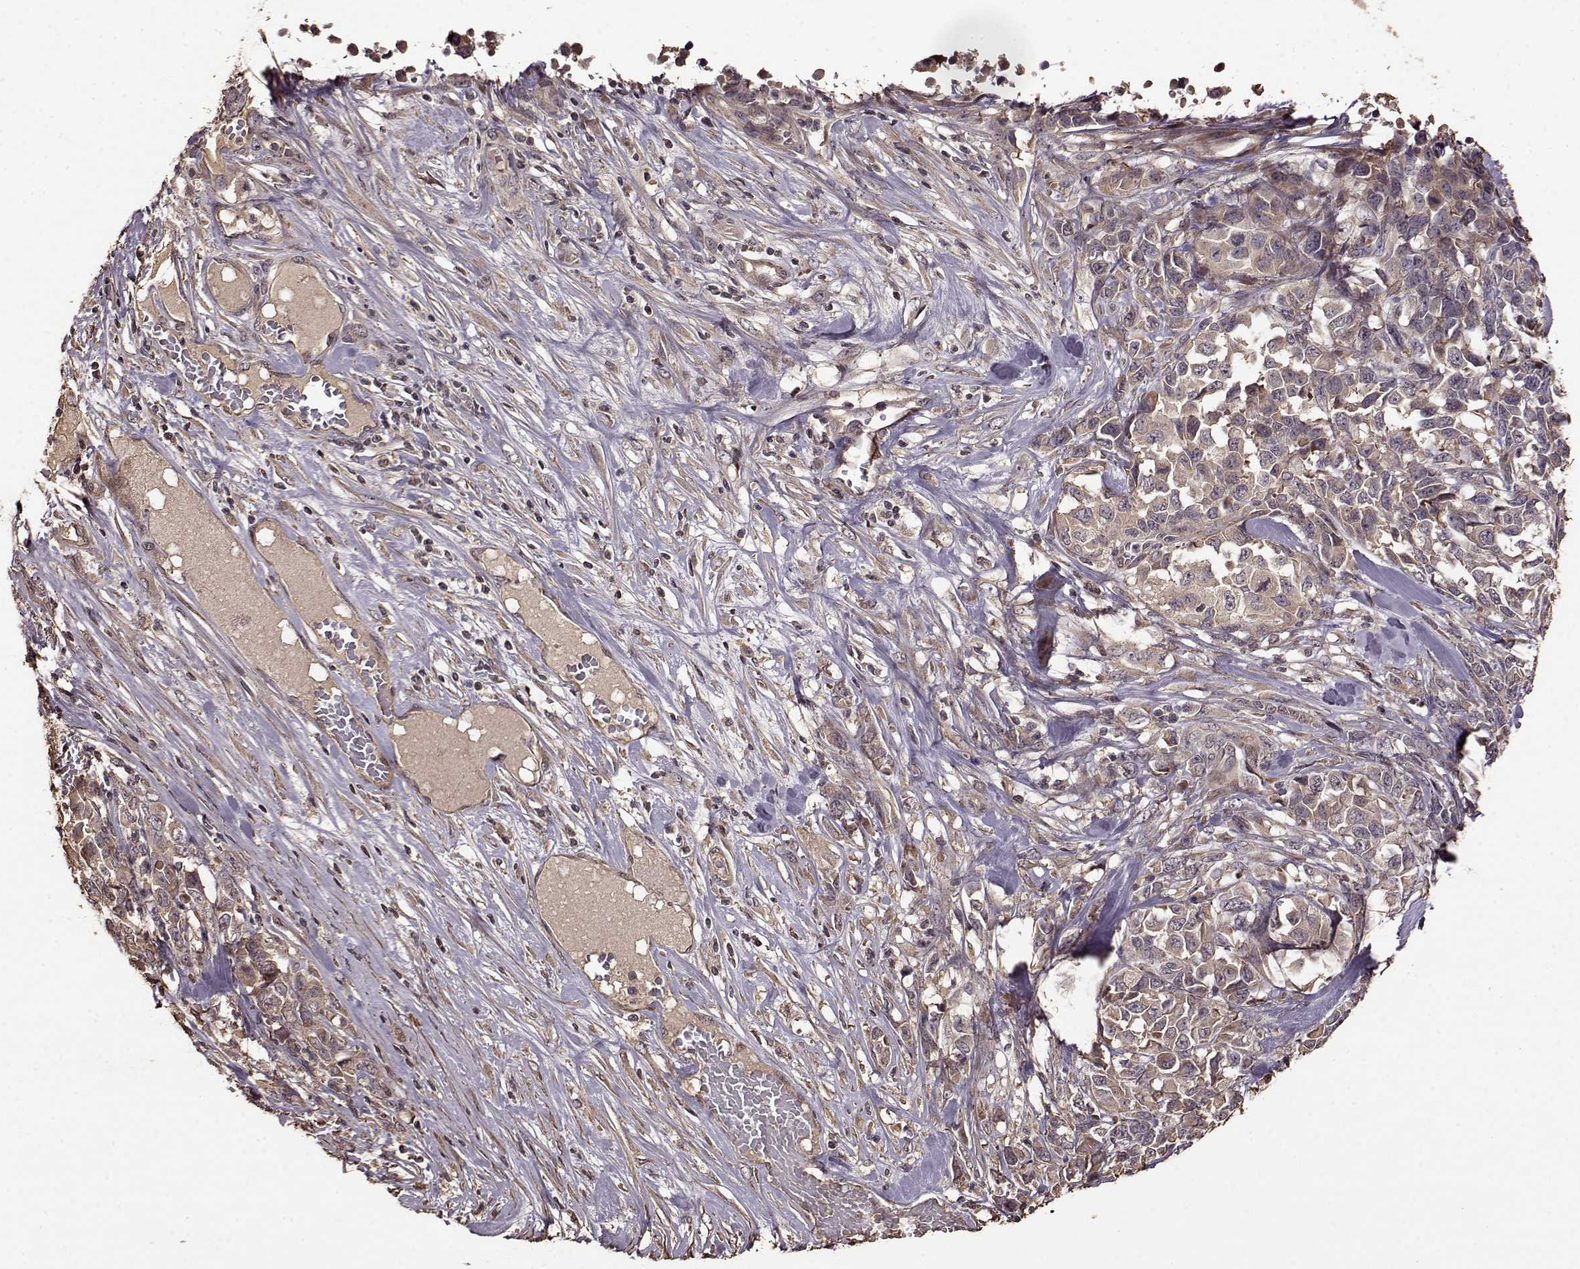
{"staining": {"intensity": "weak", "quantity": "25%-75%", "location": "cytoplasmic/membranous"}, "tissue": "melanoma", "cell_type": "Tumor cells", "image_type": "cancer", "snomed": [{"axis": "morphology", "description": "Malignant melanoma, Metastatic site"}, {"axis": "topography", "description": "Skin"}], "caption": "Brown immunohistochemical staining in human malignant melanoma (metastatic site) reveals weak cytoplasmic/membranous staining in approximately 25%-75% of tumor cells.", "gene": "FBXW11", "patient": {"sex": "male", "age": 84}}